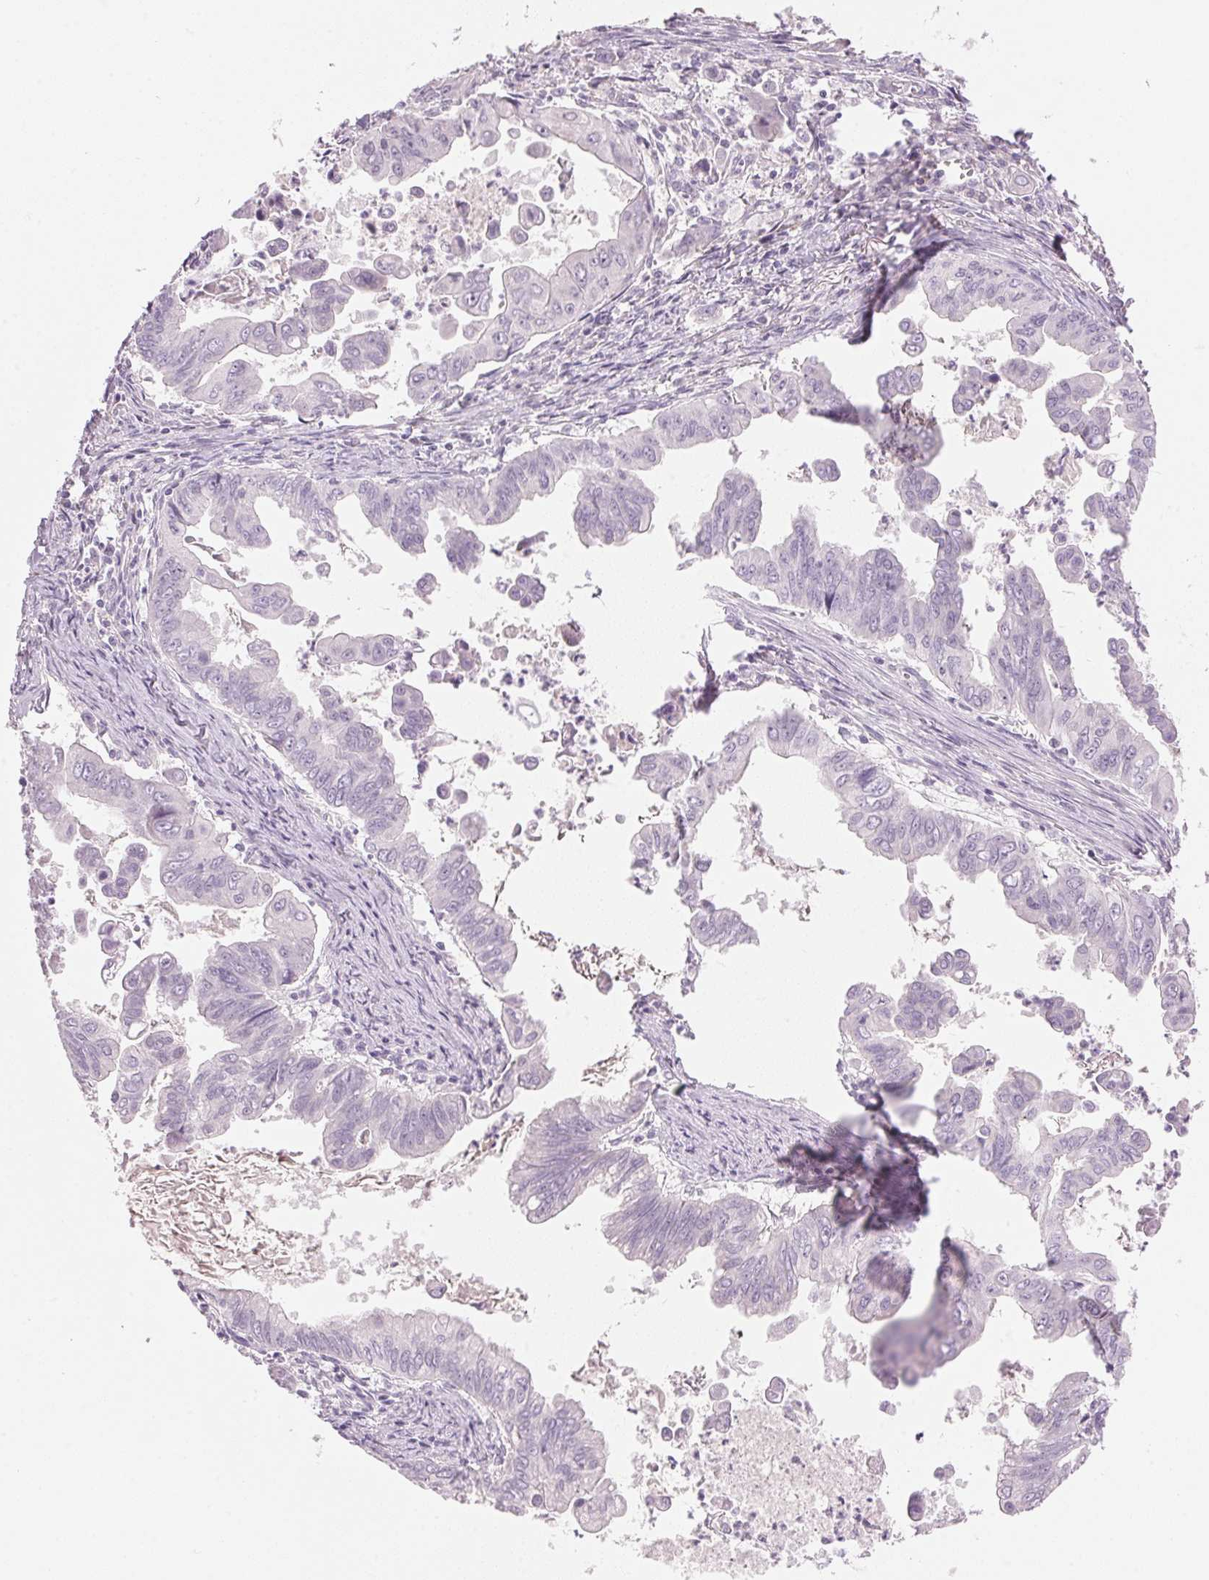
{"staining": {"intensity": "negative", "quantity": "none", "location": "none"}, "tissue": "stomach cancer", "cell_type": "Tumor cells", "image_type": "cancer", "snomed": [{"axis": "morphology", "description": "Adenocarcinoma, NOS"}, {"axis": "topography", "description": "Stomach, upper"}], "caption": "DAB (3,3'-diaminobenzidine) immunohistochemical staining of adenocarcinoma (stomach) reveals no significant expression in tumor cells.", "gene": "CYP11B1", "patient": {"sex": "male", "age": 80}}